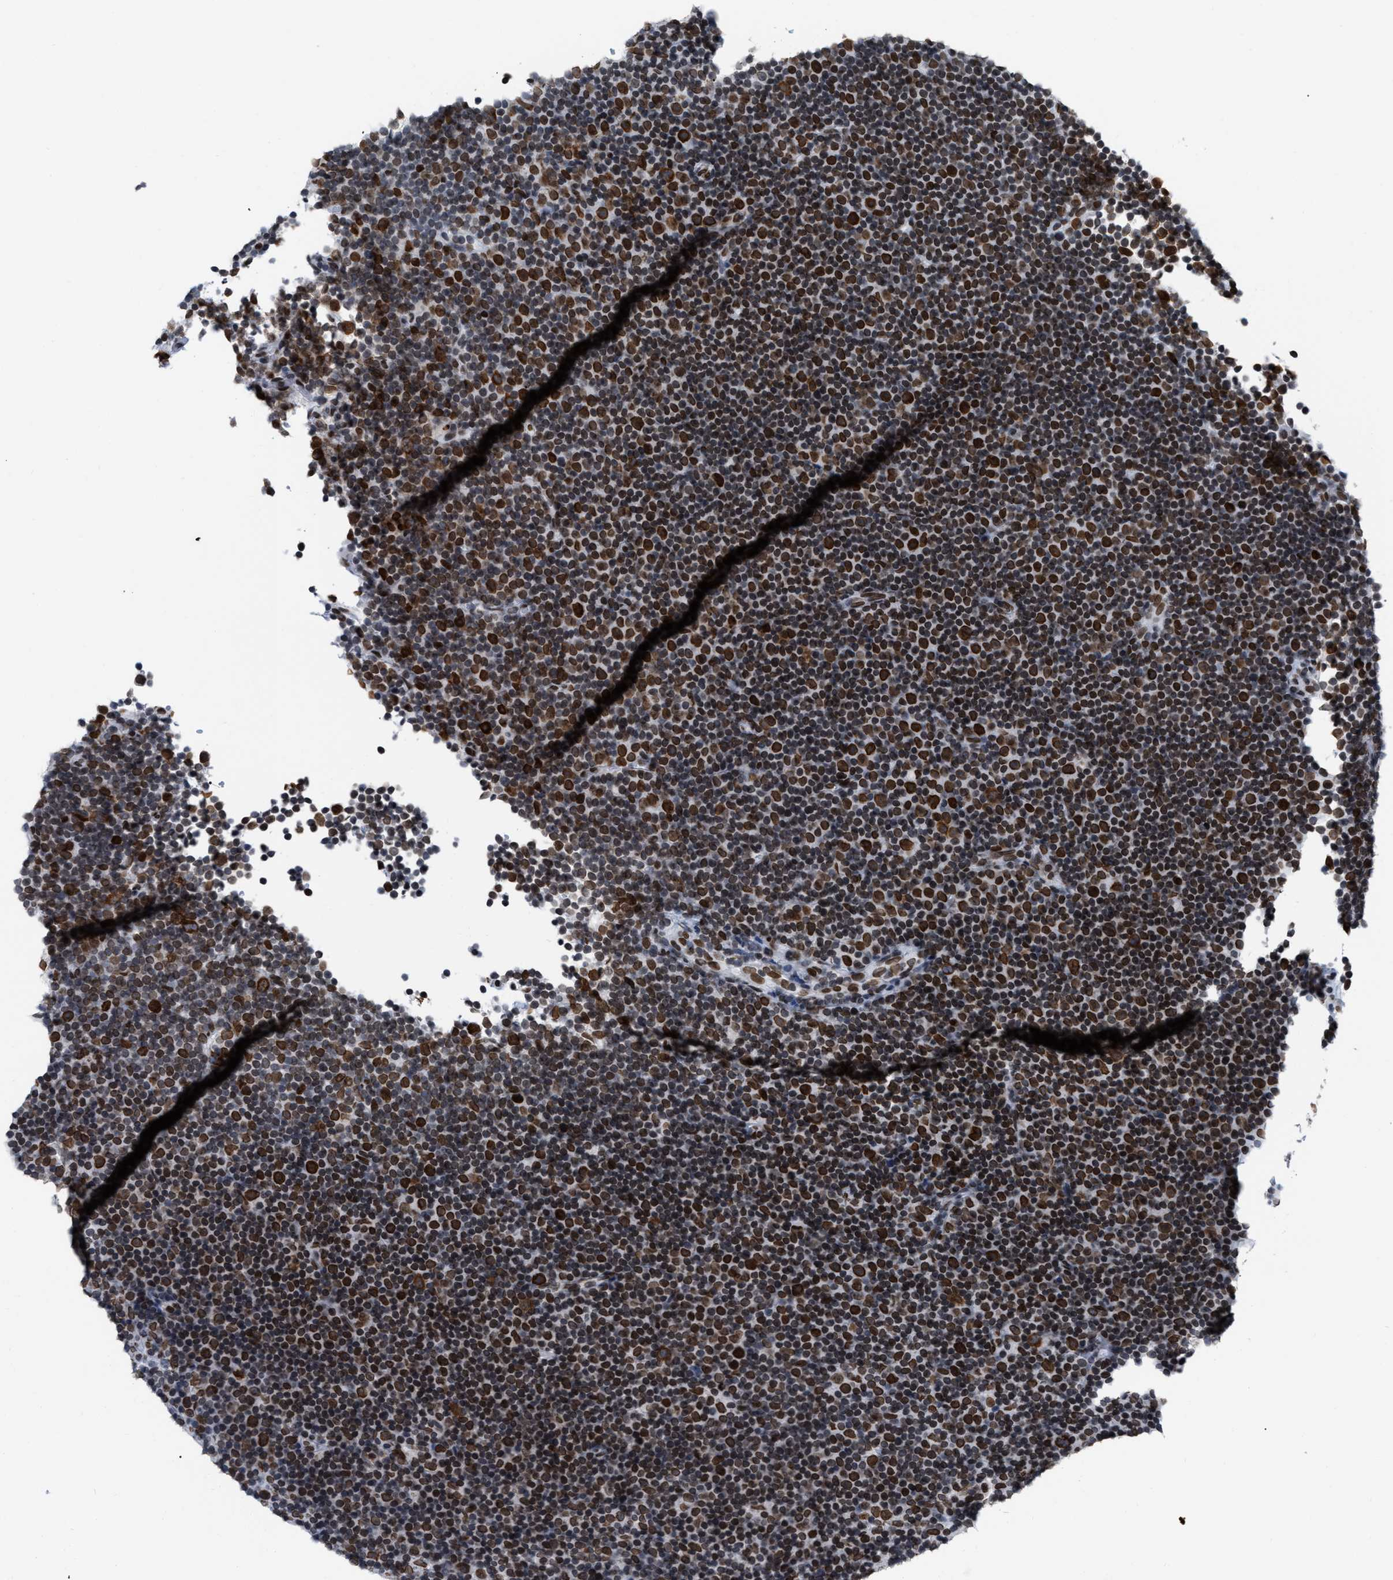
{"staining": {"intensity": "strong", "quantity": ">75%", "location": "cytoplasmic/membranous,nuclear"}, "tissue": "lymphoma", "cell_type": "Tumor cells", "image_type": "cancer", "snomed": [{"axis": "morphology", "description": "Malignant lymphoma, non-Hodgkin's type, Low grade"}, {"axis": "topography", "description": "Lymph node"}], "caption": "Protein staining by immunohistochemistry shows strong cytoplasmic/membranous and nuclear expression in about >75% of tumor cells in low-grade malignant lymphoma, non-Hodgkin's type.", "gene": "TPR", "patient": {"sex": "female", "age": 67}}